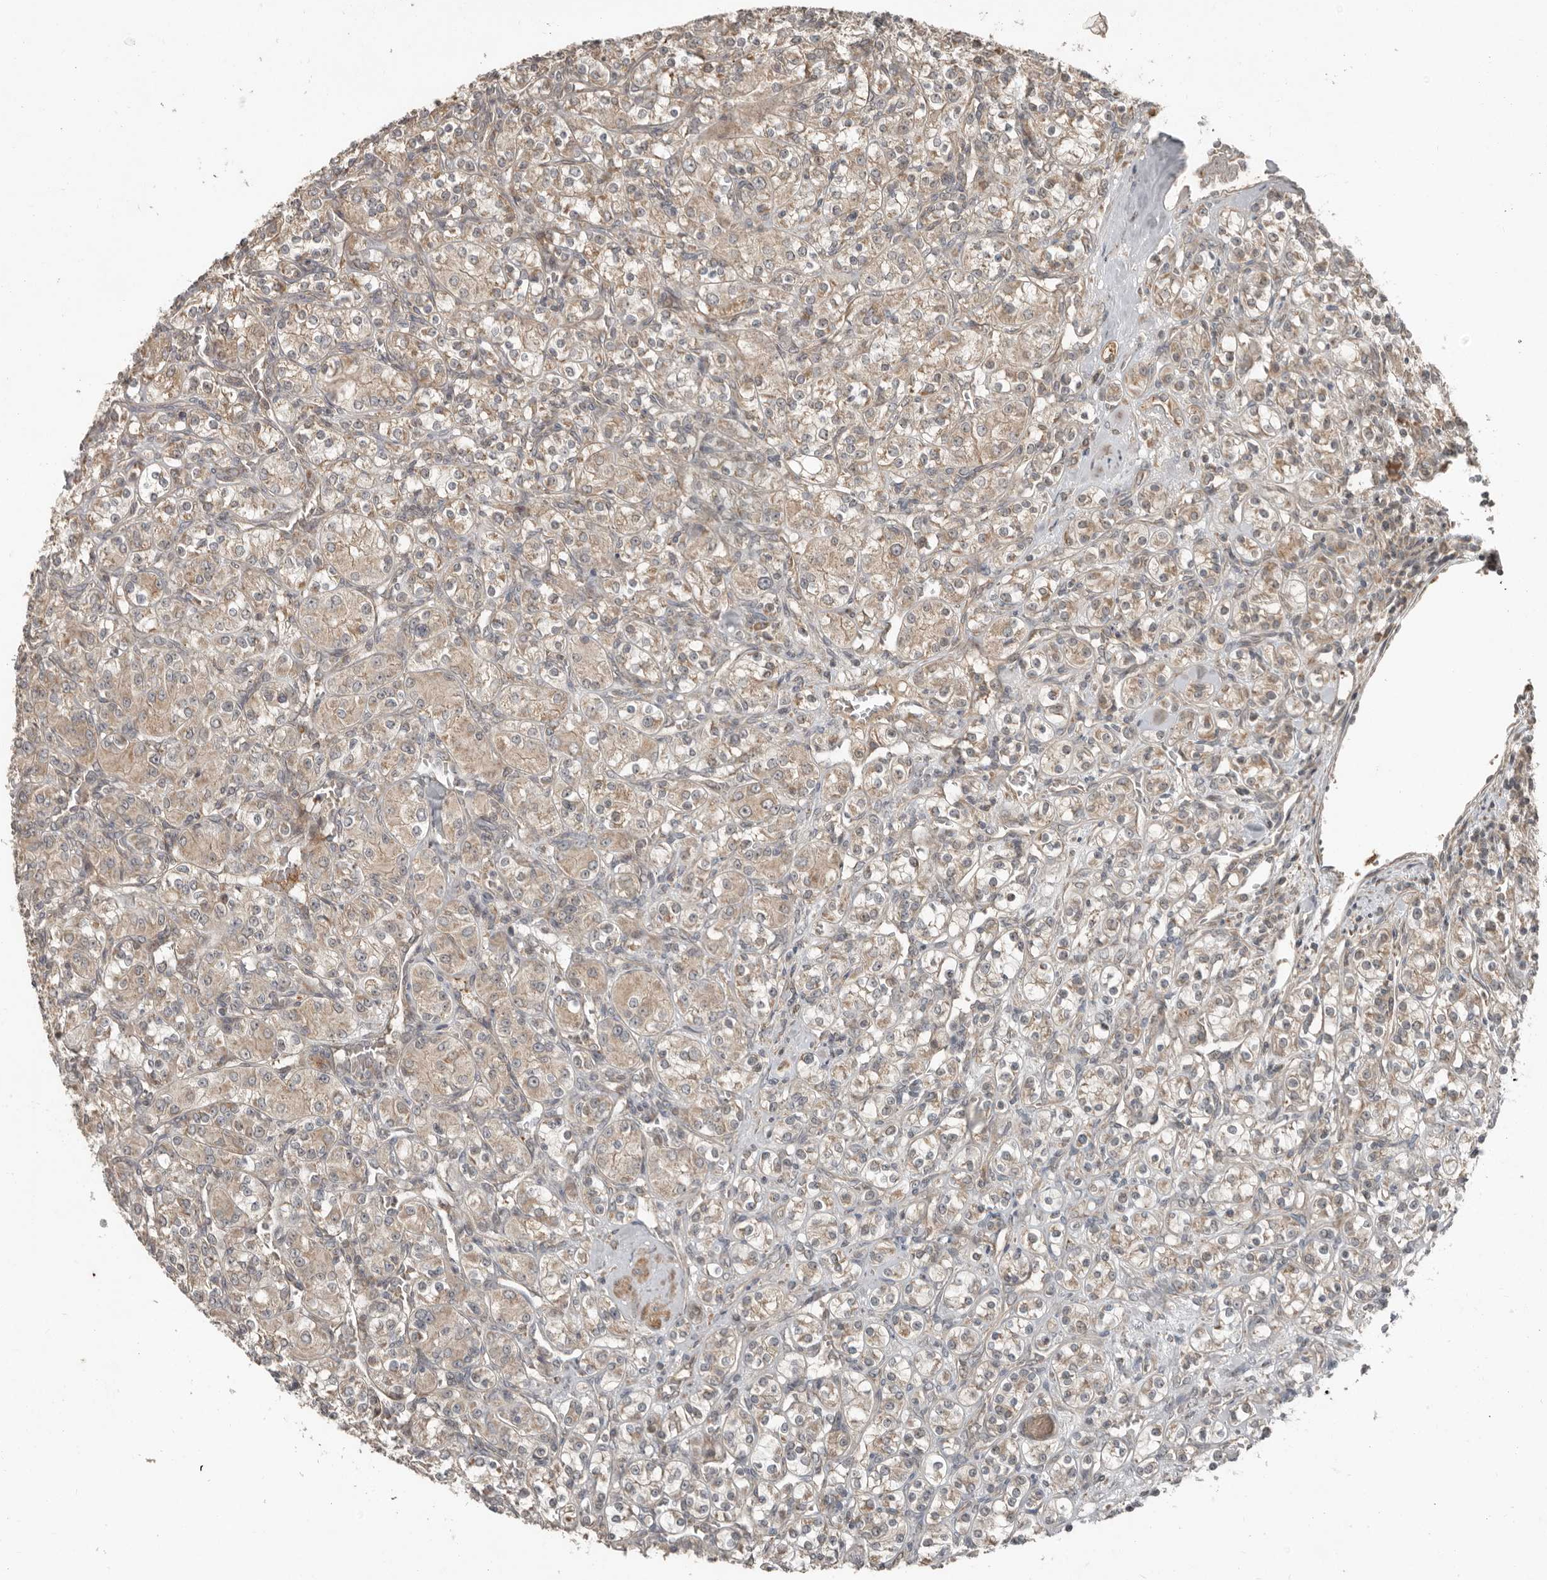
{"staining": {"intensity": "weak", "quantity": ">75%", "location": "cytoplasmic/membranous"}, "tissue": "renal cancer", "cell_type": "Tumor cells", "image_type": "cancer", "snomed": [{"axis": "morphology", "description": "Adenocarcinoma, NOS"}, {"axis": "topography", "description": "Kidney"}], "caption": "Protein expression analysis of human adenocarcinoma (renal) reveals weak cytoplasmic/membranous expression in about >75% of tumor cells. The protein of interest is shown in brown color, while the nuclei are stained blue.", "gene": "SLC6A7", "patient": {"sex": "male", "age": 77}}